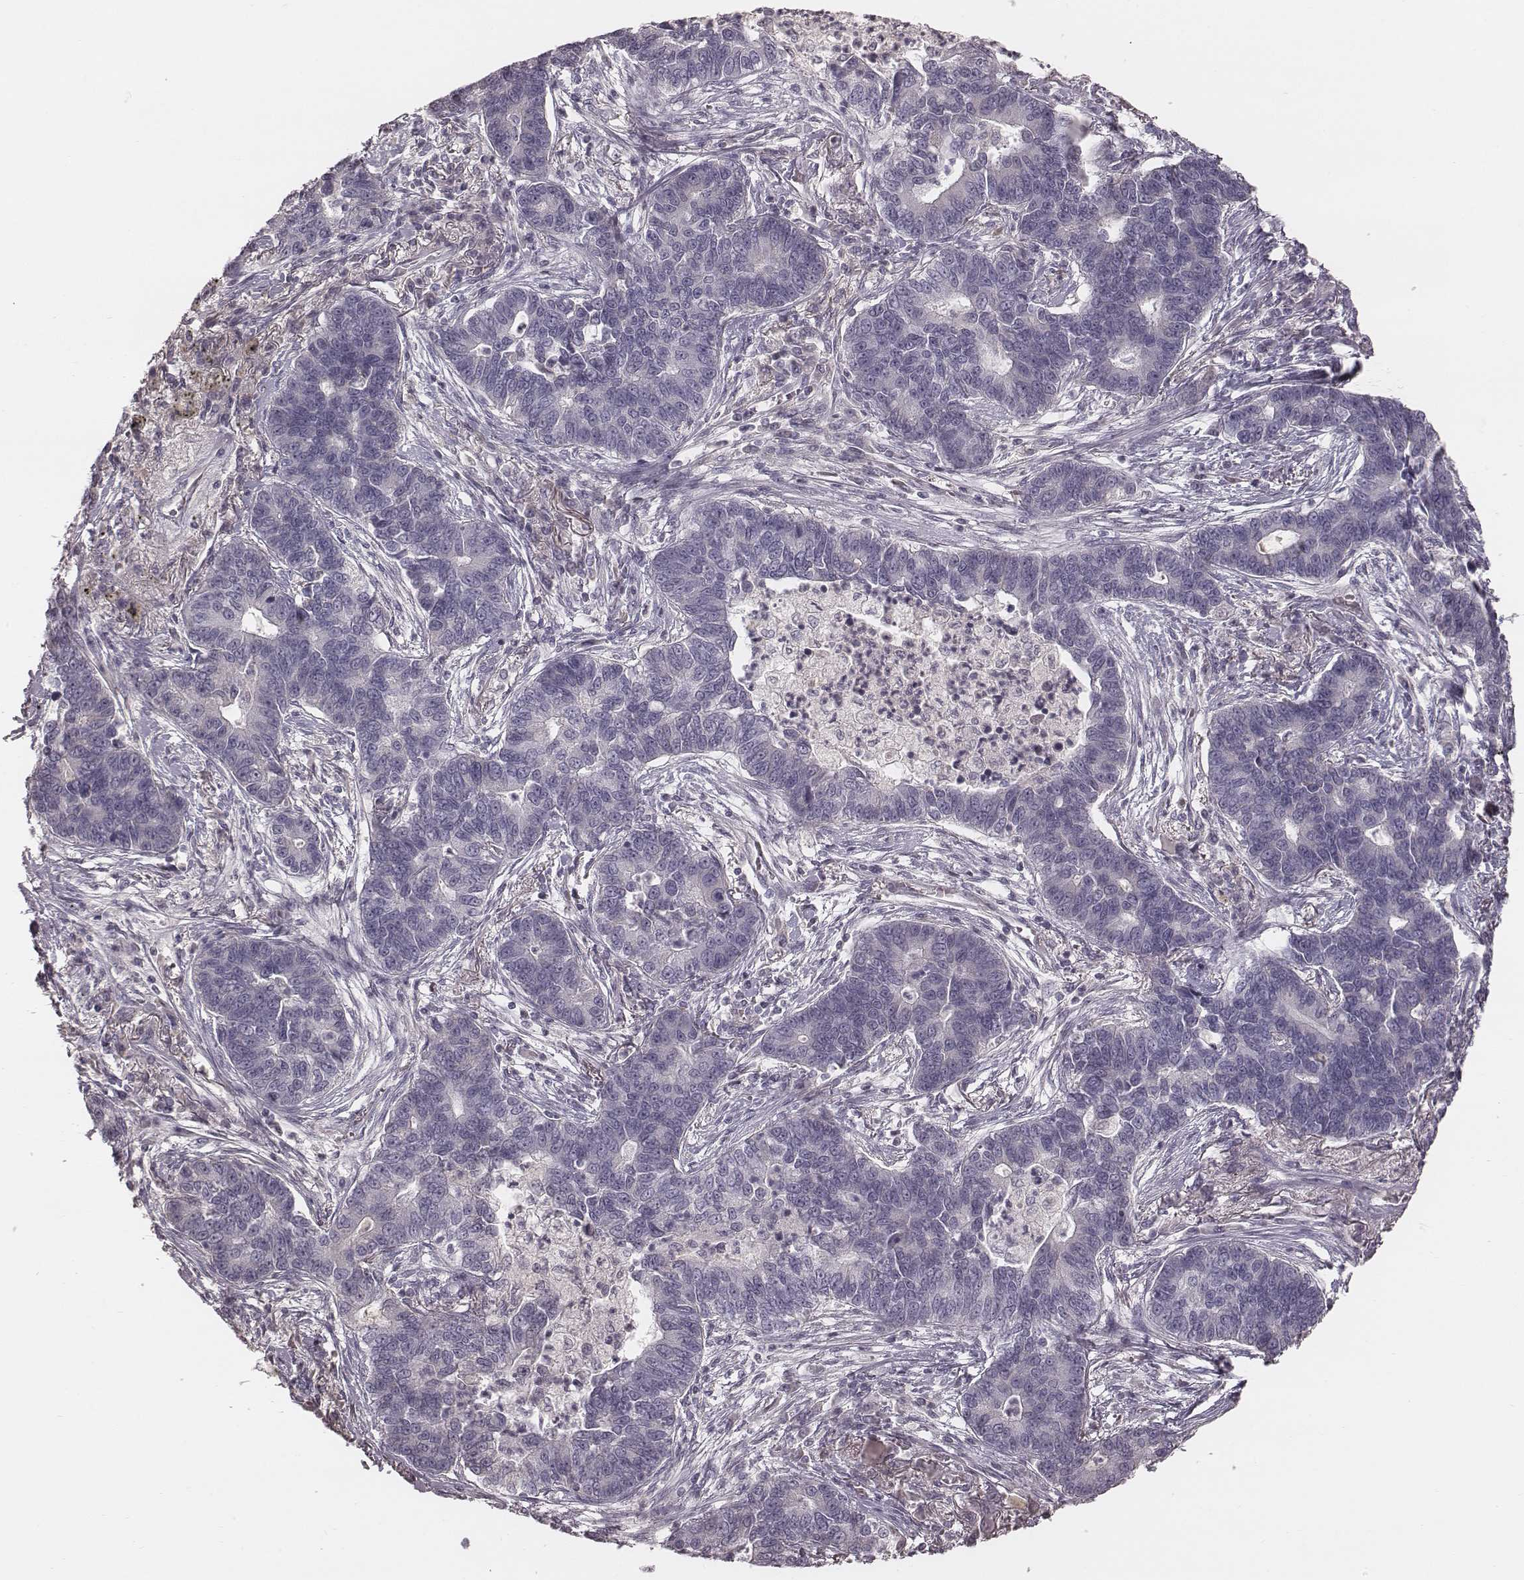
{"staining": {"intensity": "negative", "quantity": "none", "location": "none"}, "tissue": "lung cancer", "cell_type": "Tumor cells", "image_type": "cancer", "snomed": [{"axis": "morphology", "description": "Adenocarcinoma, NOS"}, {"axis": "topography", "description": "Lung"}], "caption": "The image exhibits no staining of tumor cells in lung cancer (adenocarcinoma).", "gene": "SMIM24", "patient": {"sex": "female", "age": 57}}